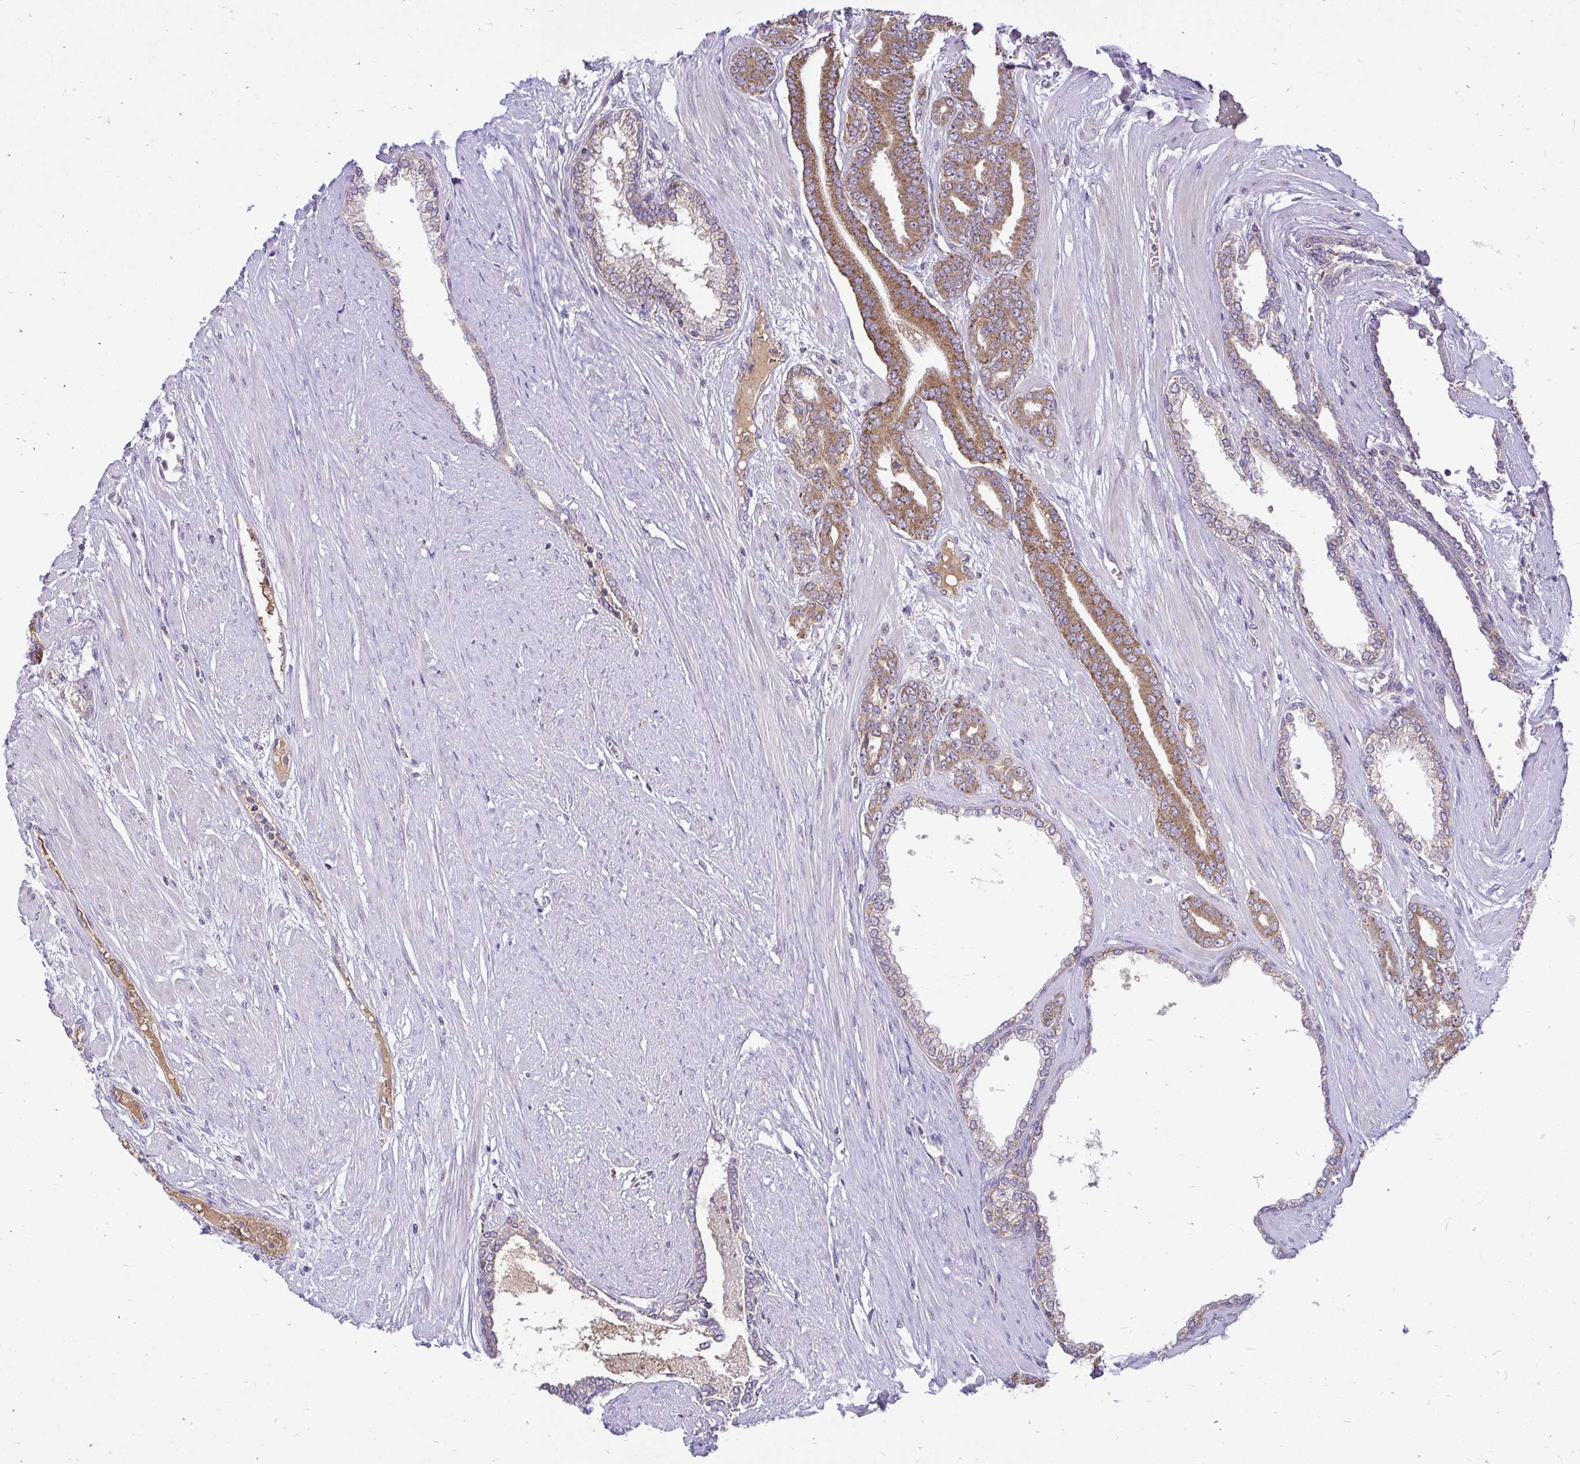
{"staining": {"intensity": "moderate", "quantity": ">75%", "location": "cytoplasmic/membranous"}, "tissue": "prostate cancer", "cell_type": "Tumor cells", "image_type": "cancer", "snomed": [{"axis": "morphology", "description": "Adenocarcinoma, High grade"}, {"axis": "topography", "description": "Prostate"}], "caption": "Immunohistochemistry of prostate high-grade adenocarcinoma exhibits medium levels of moderate cytoplasmic/membranous staining in about >75% of tumor cells.", "gene": "VTI1B", "patient": {"sex": "male", "age": 60}}